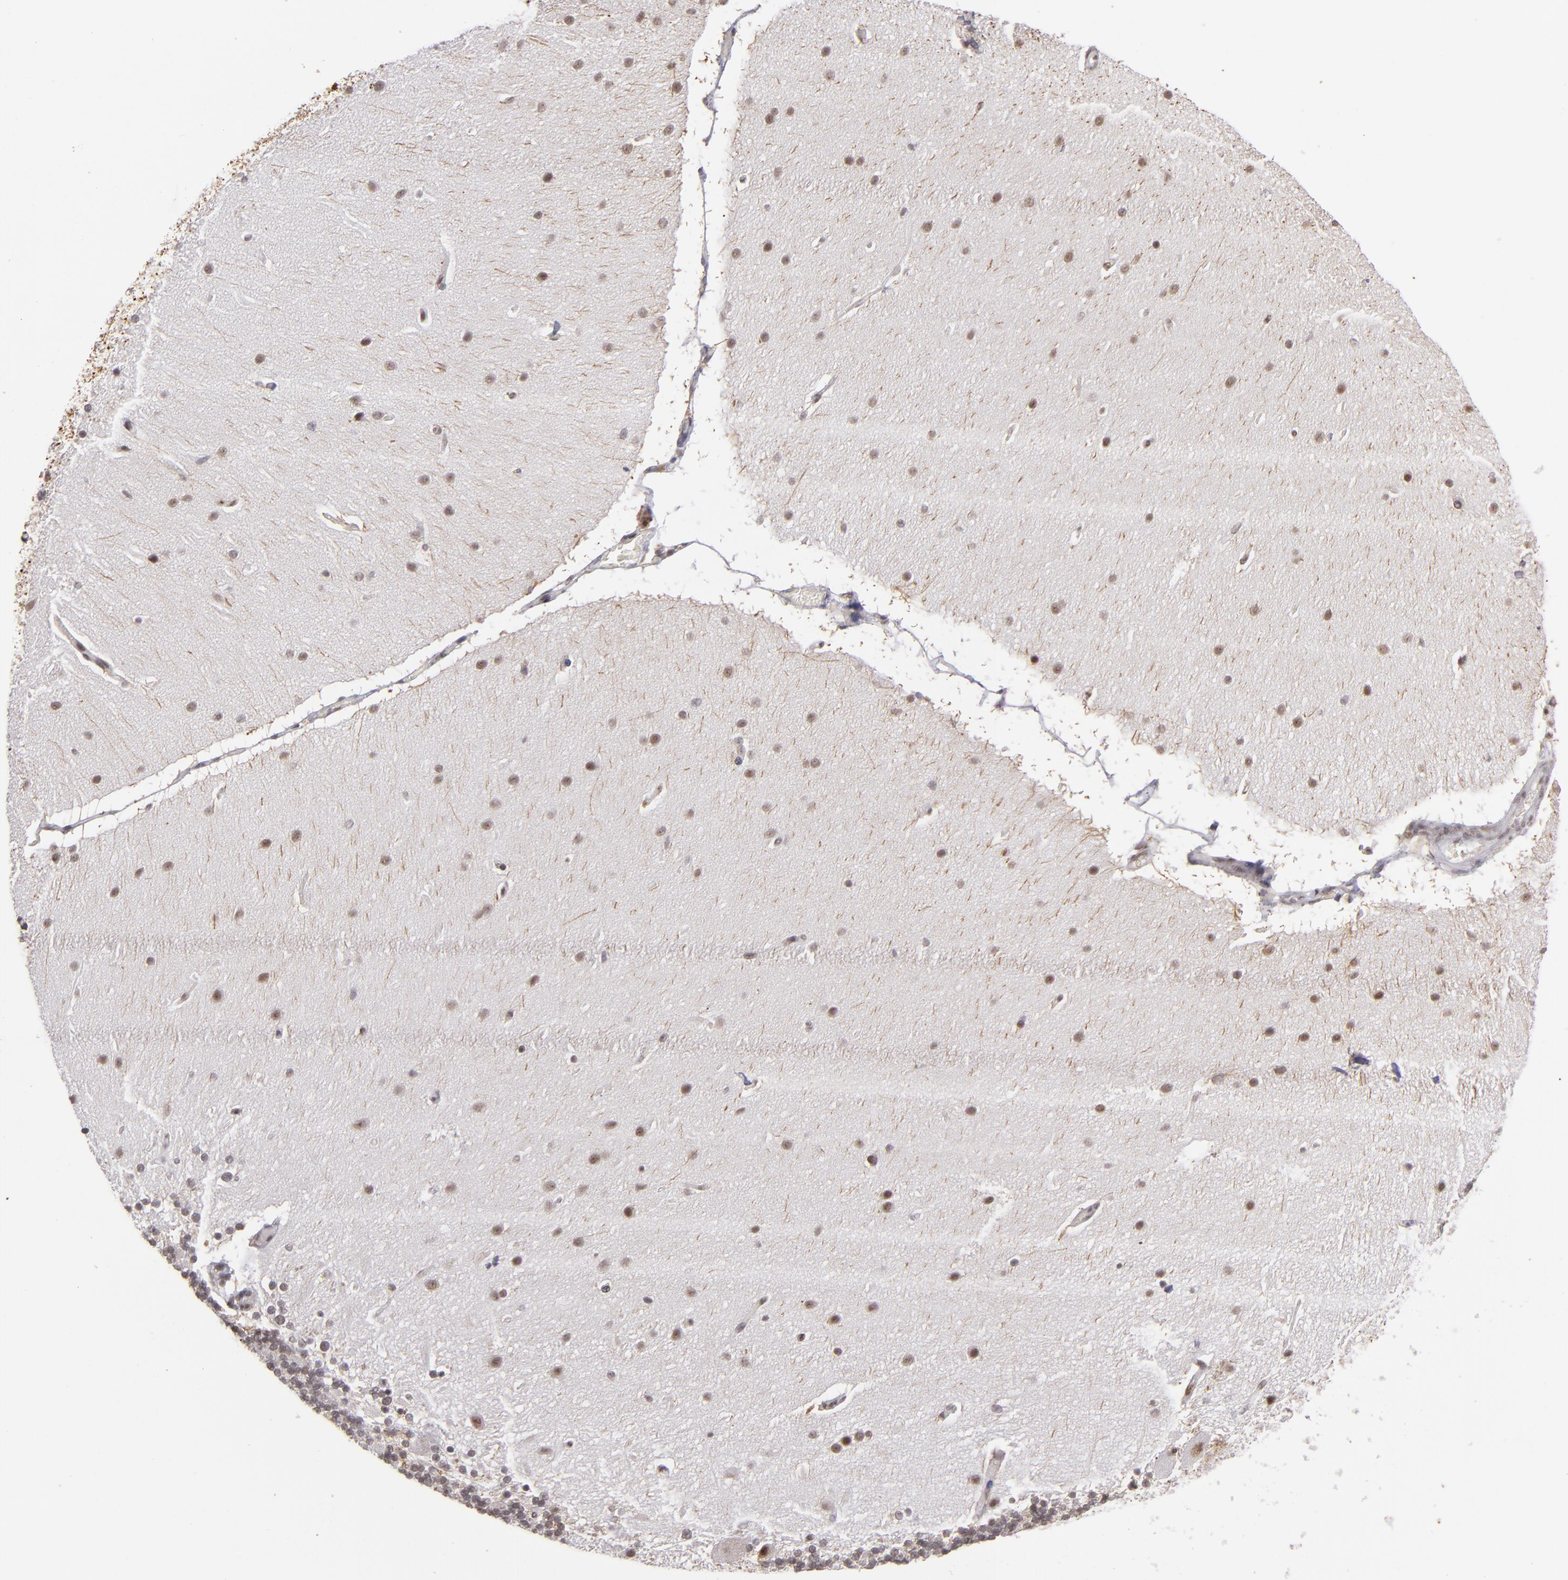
{"staining": {"intensity": "weak", "quantity": "25%-75%", "location": "nuclear"}, "tissue": "cerebellum", "cell_type": "Cells in granular layer", "image_type": "normal", "snomed": [{"axis": "morphology", "description": "Normal tissue, NOS"}, {"axis": "topography", "description": "Cerebellum"}], "caption": "An image showing weak nuclear staining in about 25%-75% of cells in granular layer in normal cerebellum, as visualized by brown immunohistochemical staining.", "gene": "MLLT3", "patient": {"sex": "female", "age": 54}}